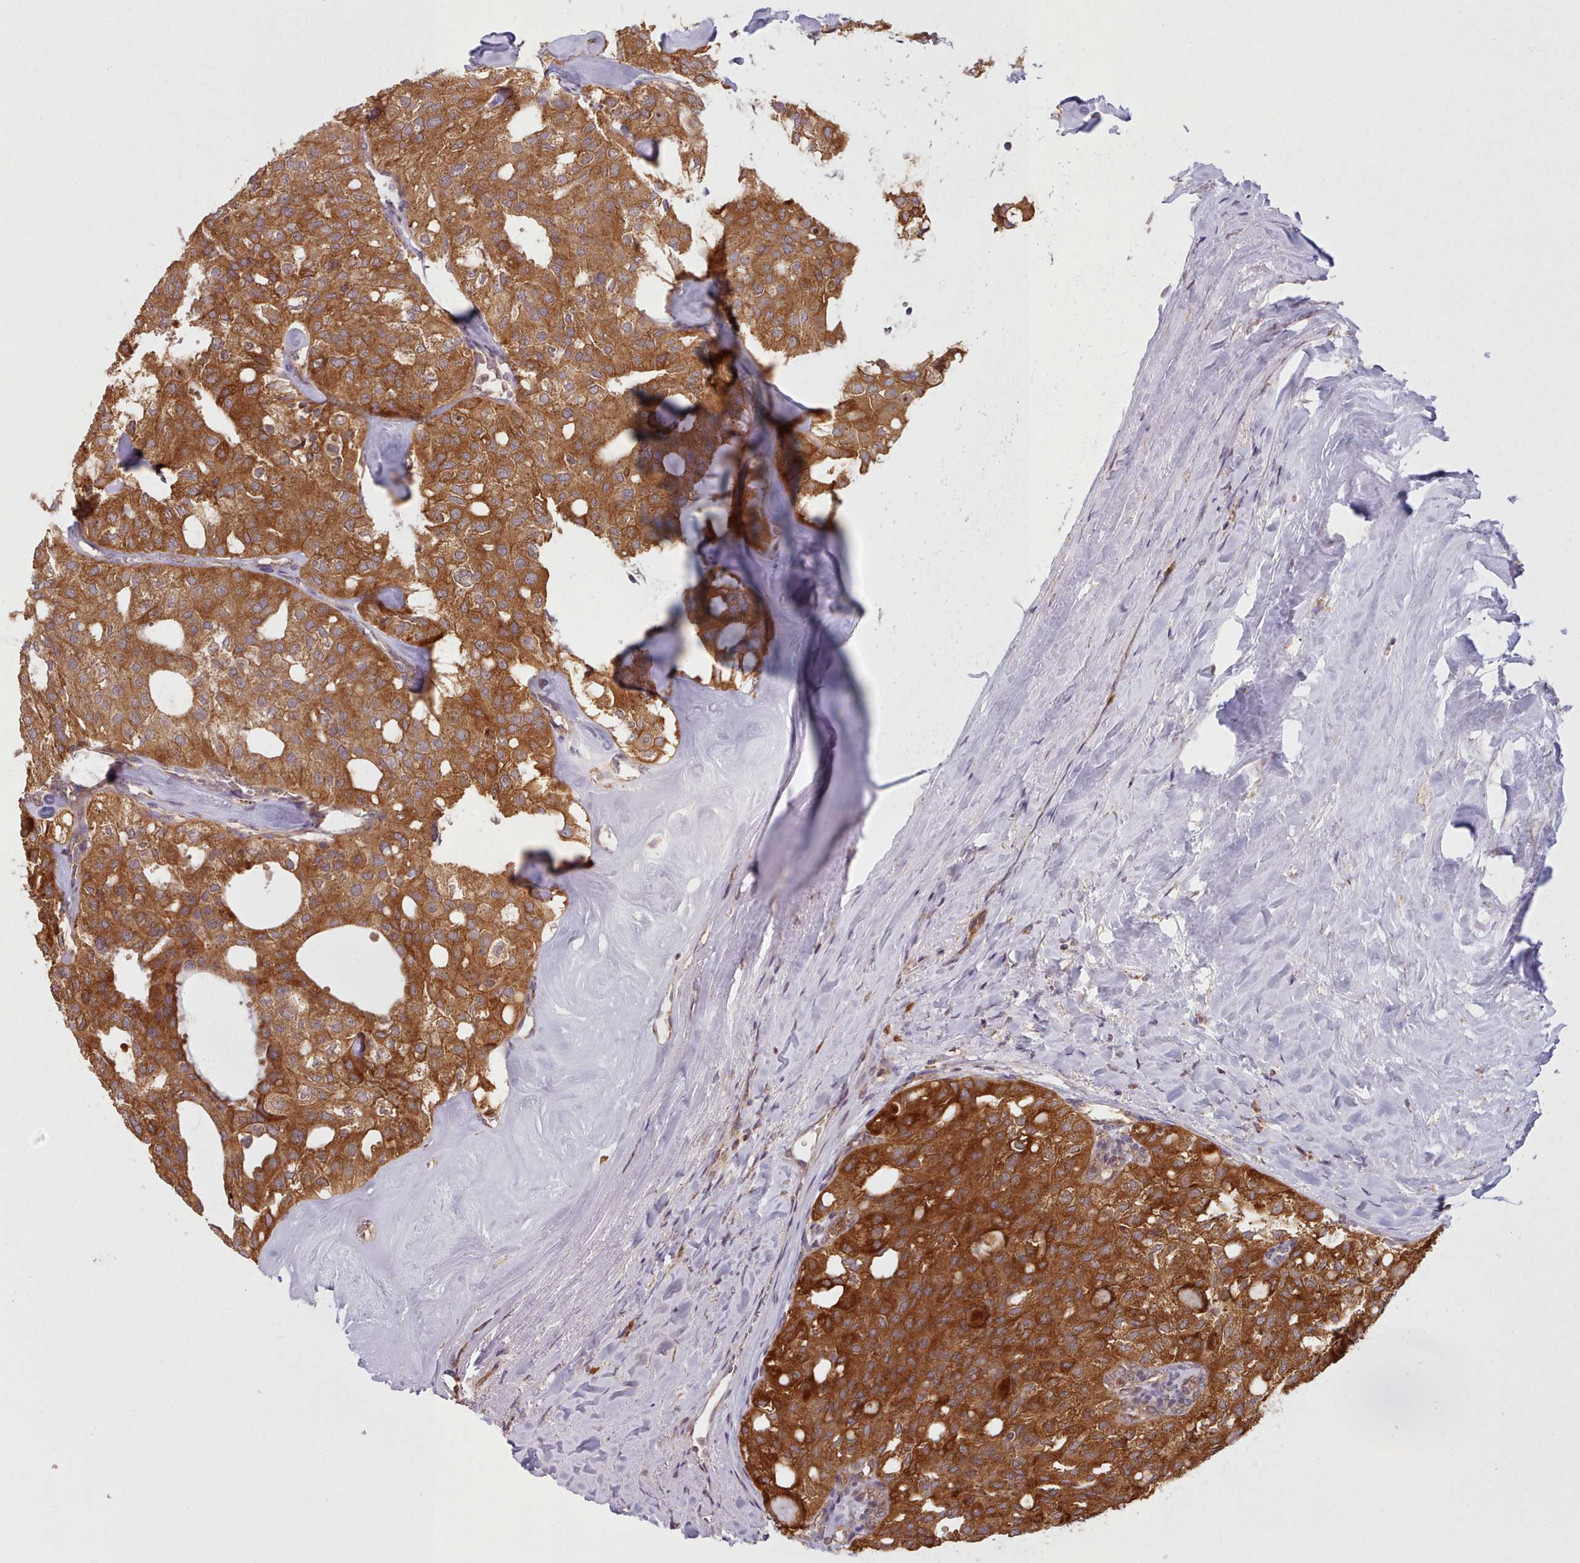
{"staining": {"intensity": "strong", "quantity": ">75%", "location": "cytoplasmic/membranous"}, "tissue": "thyroid cancer", "cell_type": "Tumor cells", "image_type": "cancer", "snomed": [{"axis": "morphology", "description": "Follicular adenoma carcinoma, NOS"}, {"axis": "topography", "description": "Thyroid gland"}], "caption": "A photomicrograph of thyroid follicular adenoma carcinoma stained for a protein displays strong cytoplasmic/membranous brown staining in tumor cells.", "gene": "CRYBG1", "patient": {"sex": "male", "age": 75}}